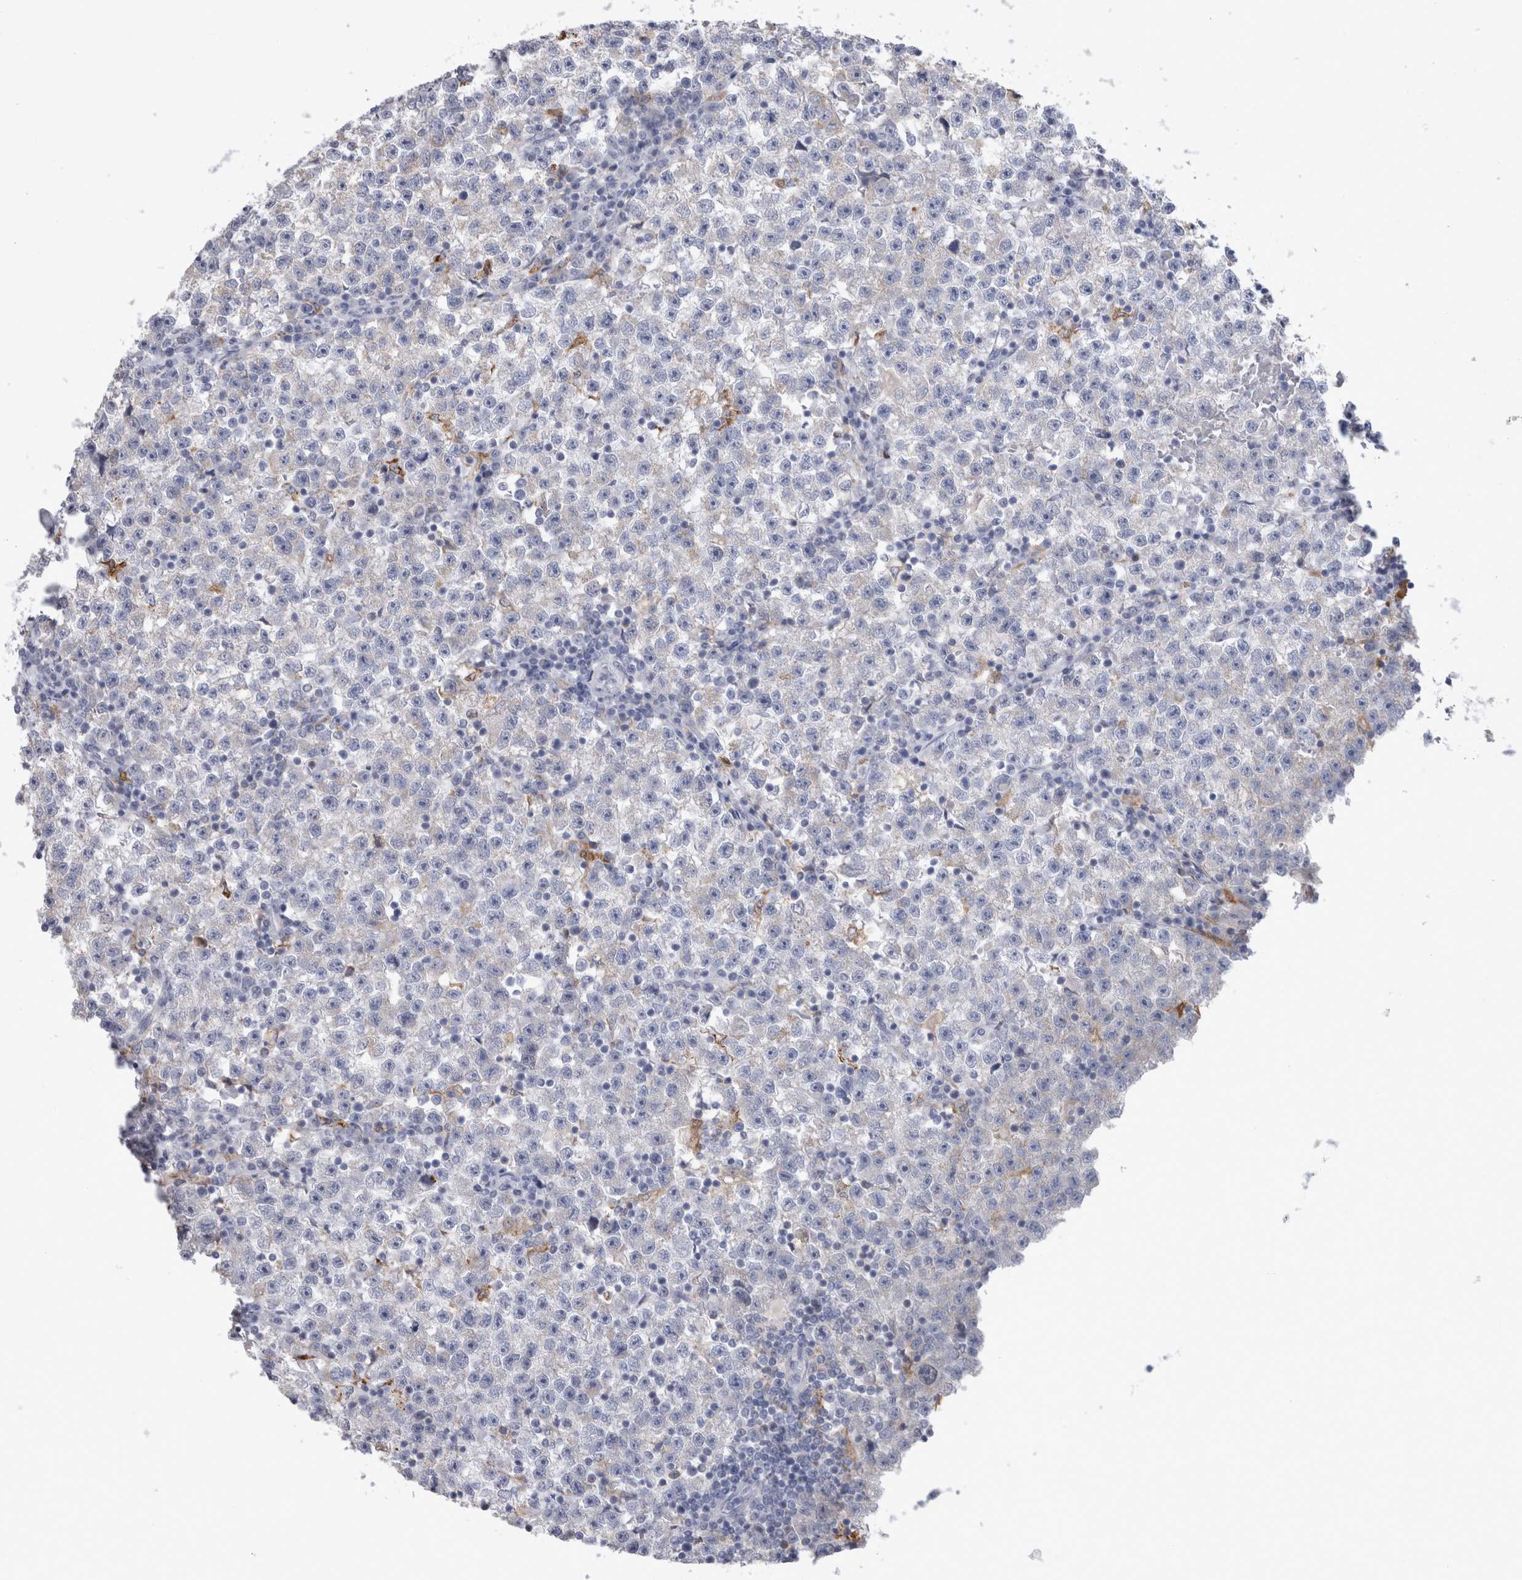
{"staining": {"intensity": "negative", "quantity": "none", "location": "none"}, "tissue": "testis cancer", "cell_type": "Tumor cells", "image_type": "cancer", "snomed": [{"axis": "morphology", "description": "Seminoma, NOS"}, {"axis": "topography", "description": "Testis"}], "caption": "Immunohistochemistry (IHC) histopathology image of testis seminoma stained for a protein (brown), which exhibits no expression in tumor cells.", "gene": "GATM", "patient": {"sex": "male", "age": 22}}